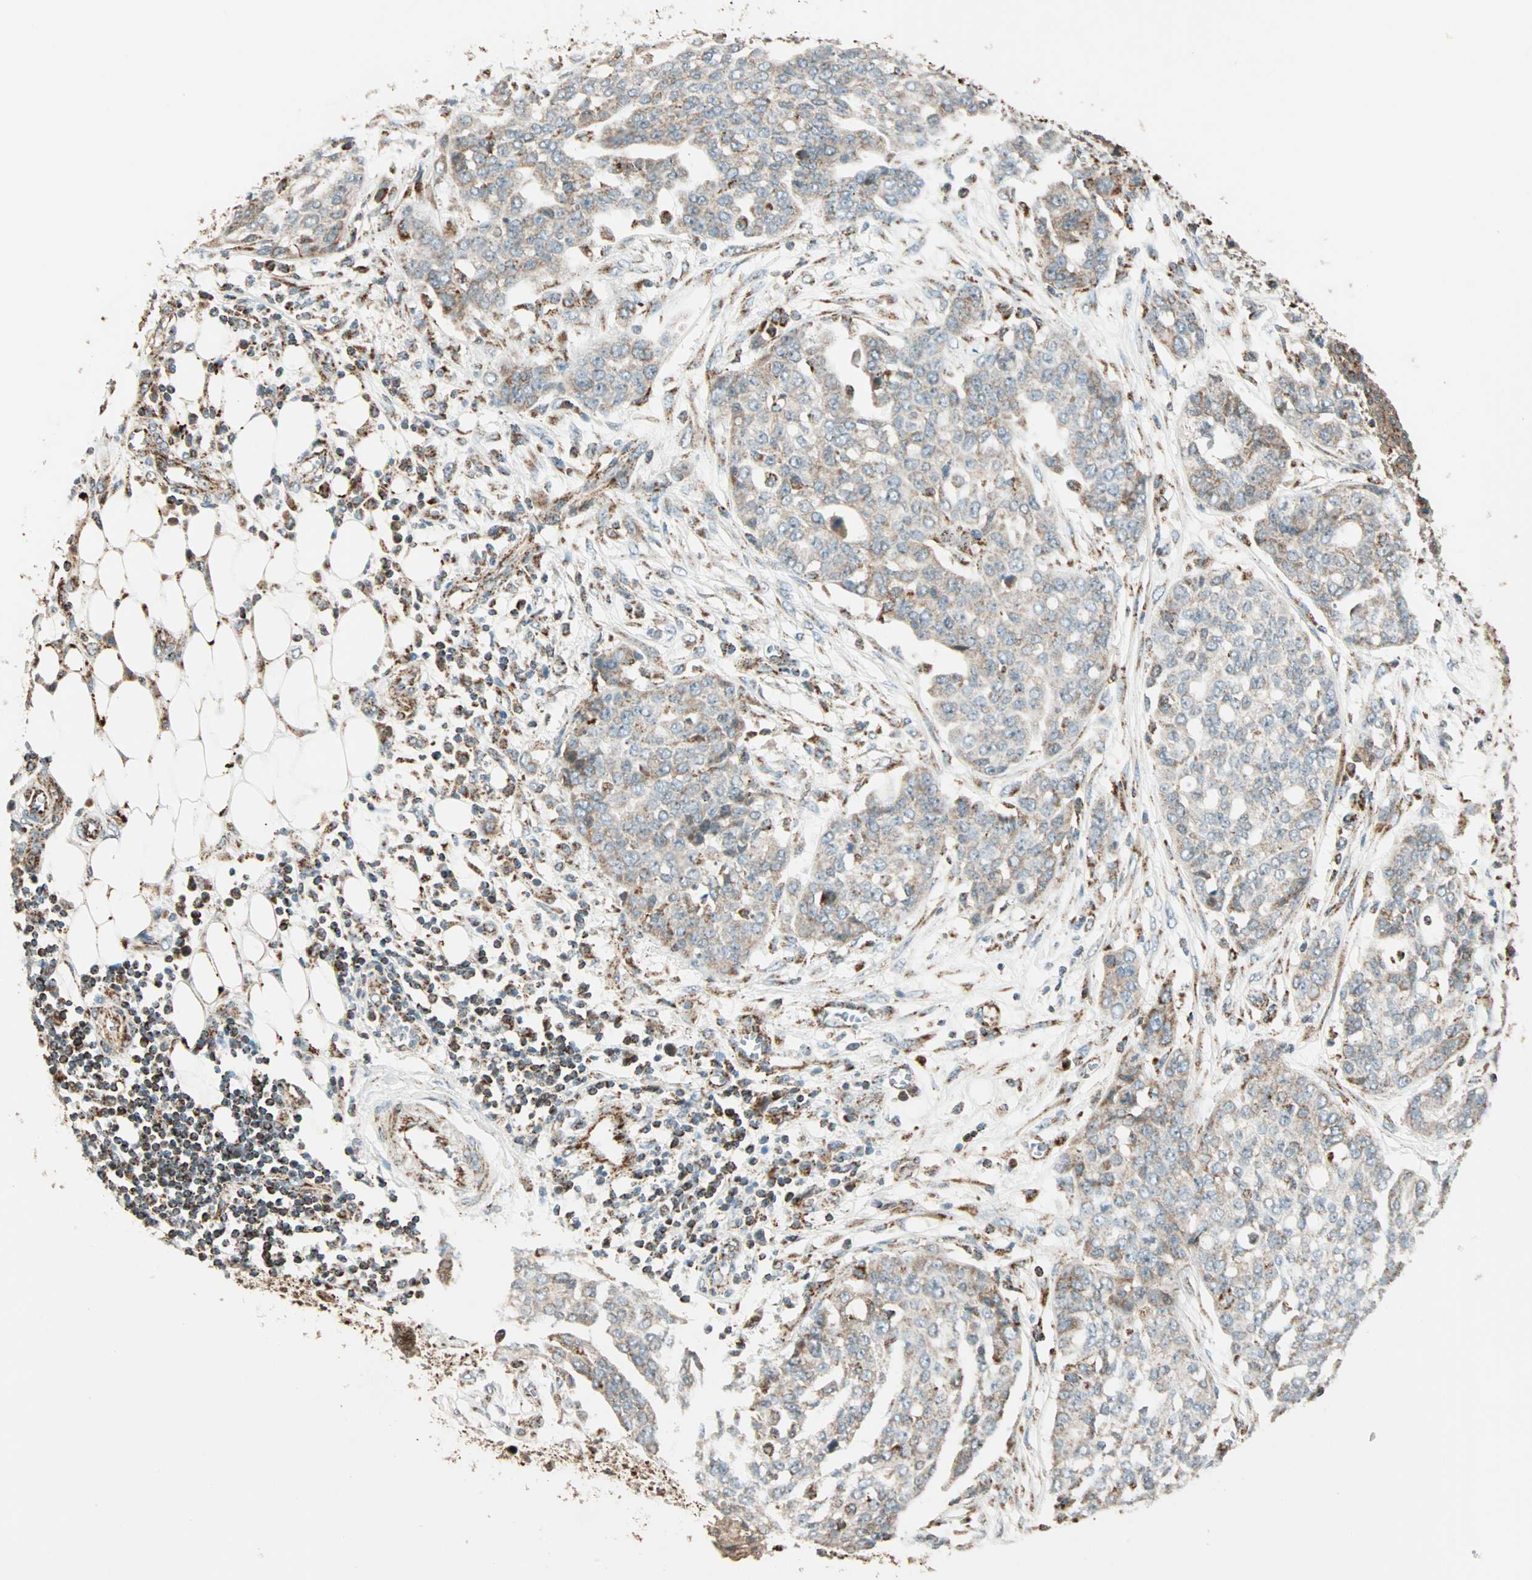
{"staining": {"intensity": "weak", "quantity": "<25%", "location": "cytoplasmic/membranous"}, "tissue": "ovarian cancer", "cell_type": "Tumor cells", "image_type": "cancer", "snomed": [{"axis": "morphology", "description": "Cystadenocarcinoma, serous, NOS"}, {"axis": "topography", "description": "Soft tissue"}, {"axis": "topography", "description": "Ovary"}], "caption": "Immunohistochemistry (IHC) image of ovarian serous cystadenocarcinoma stained for a protein (brown), which displays no expression in tumor cells.", "gene": "SPRY4", "patient": {"sex": "female", "age": 57}}